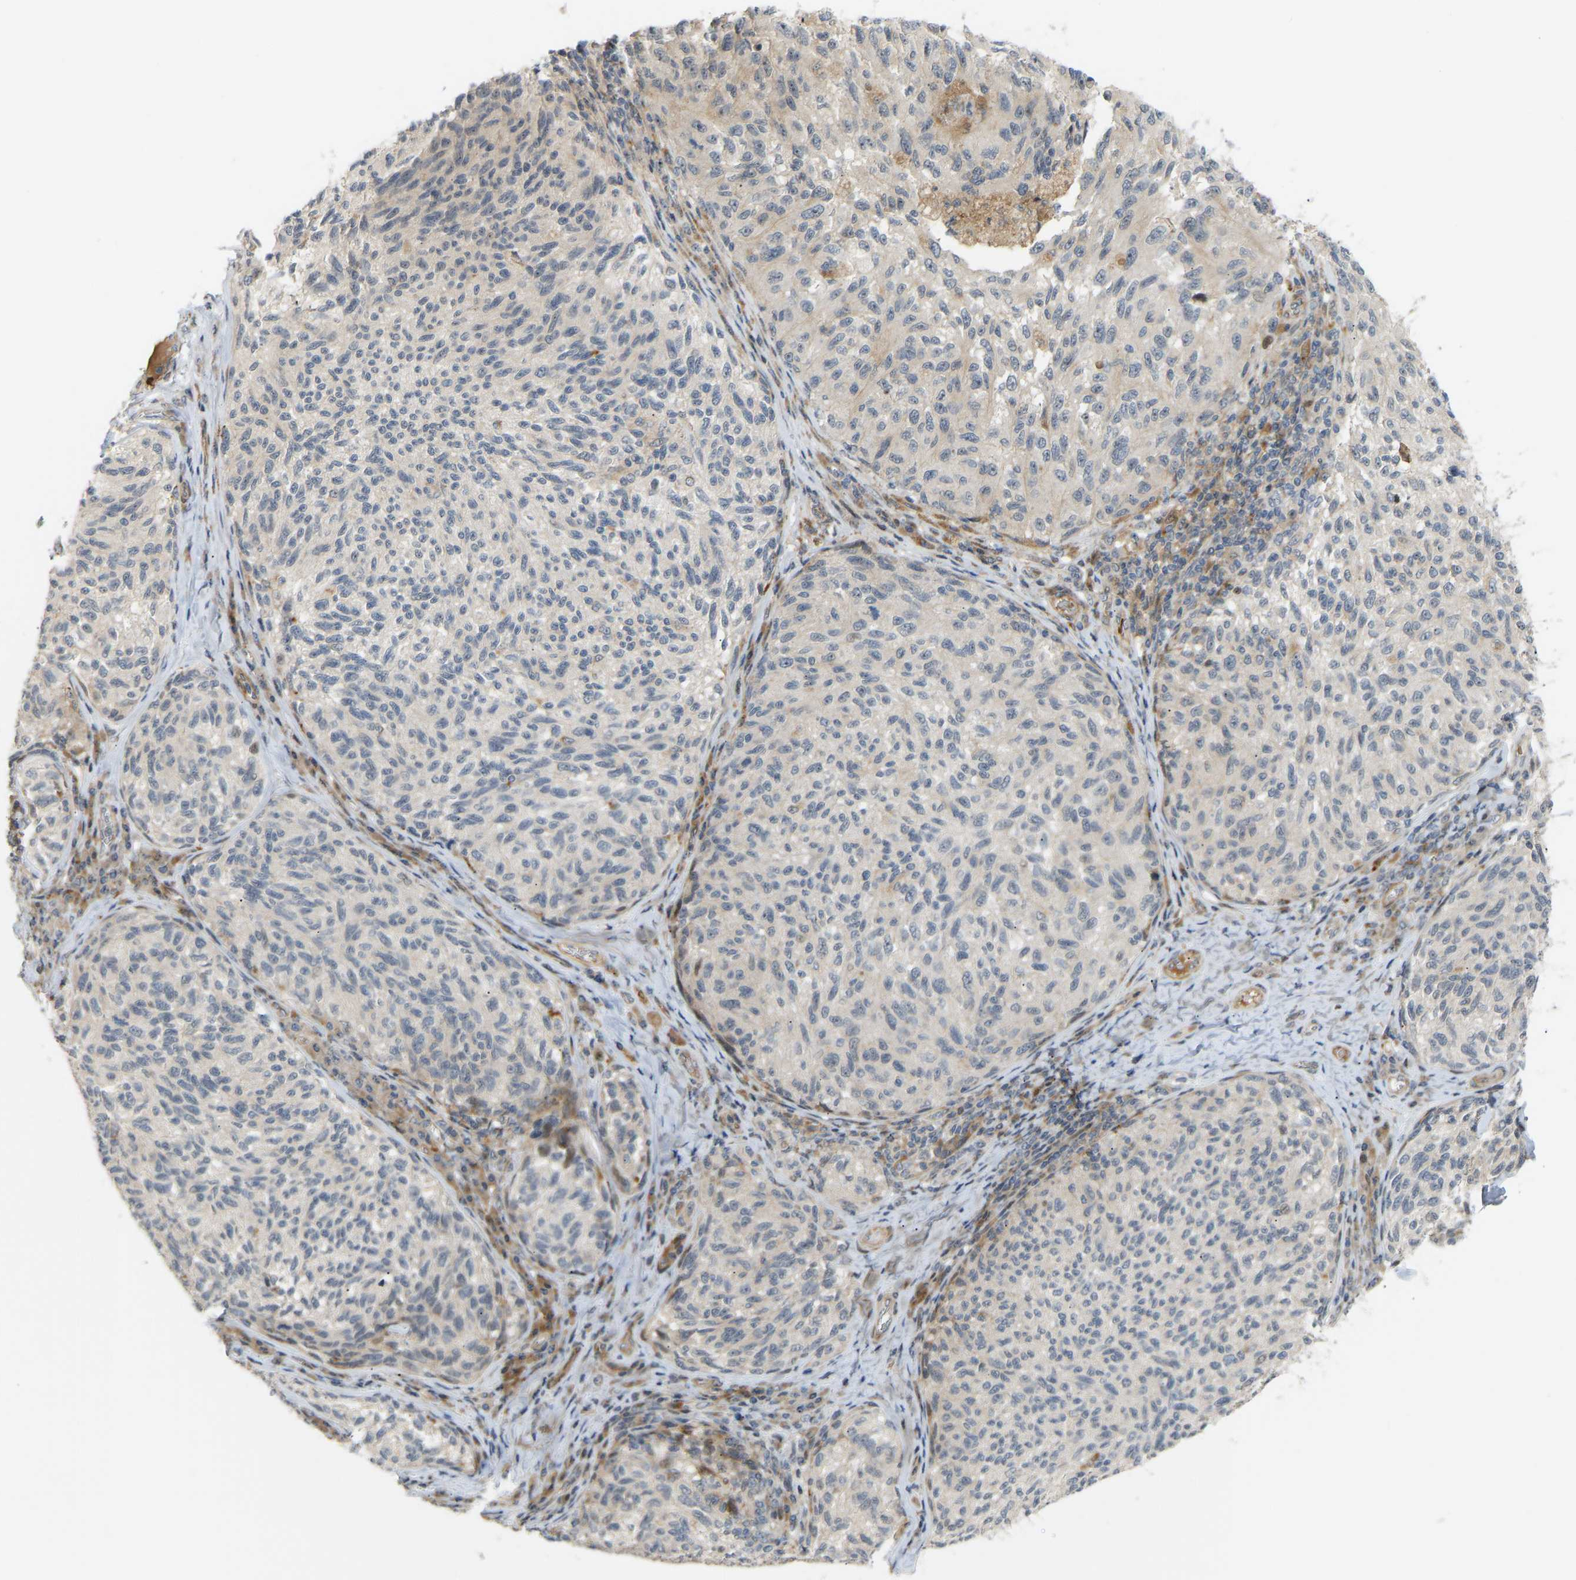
{"staining": {"intensity": "negative", "quantity": "none", "location": "none"}, "tissue": "melanoma", "cell_type": "Tumor cells", "image_type": "cancer", "snomed": [{"axis": "morphology", "description": "Malignant melanoma, NOS"}, {"axis": "topography", "description": "Skin"}], "caption": "Immunohistochemistry (IHC) of malignant melanoma shows no expression in tumor cells. Nuclei are stained in blue.", "gene": "POGLUT2", "patient": {"sex": "female", "age": 73}}